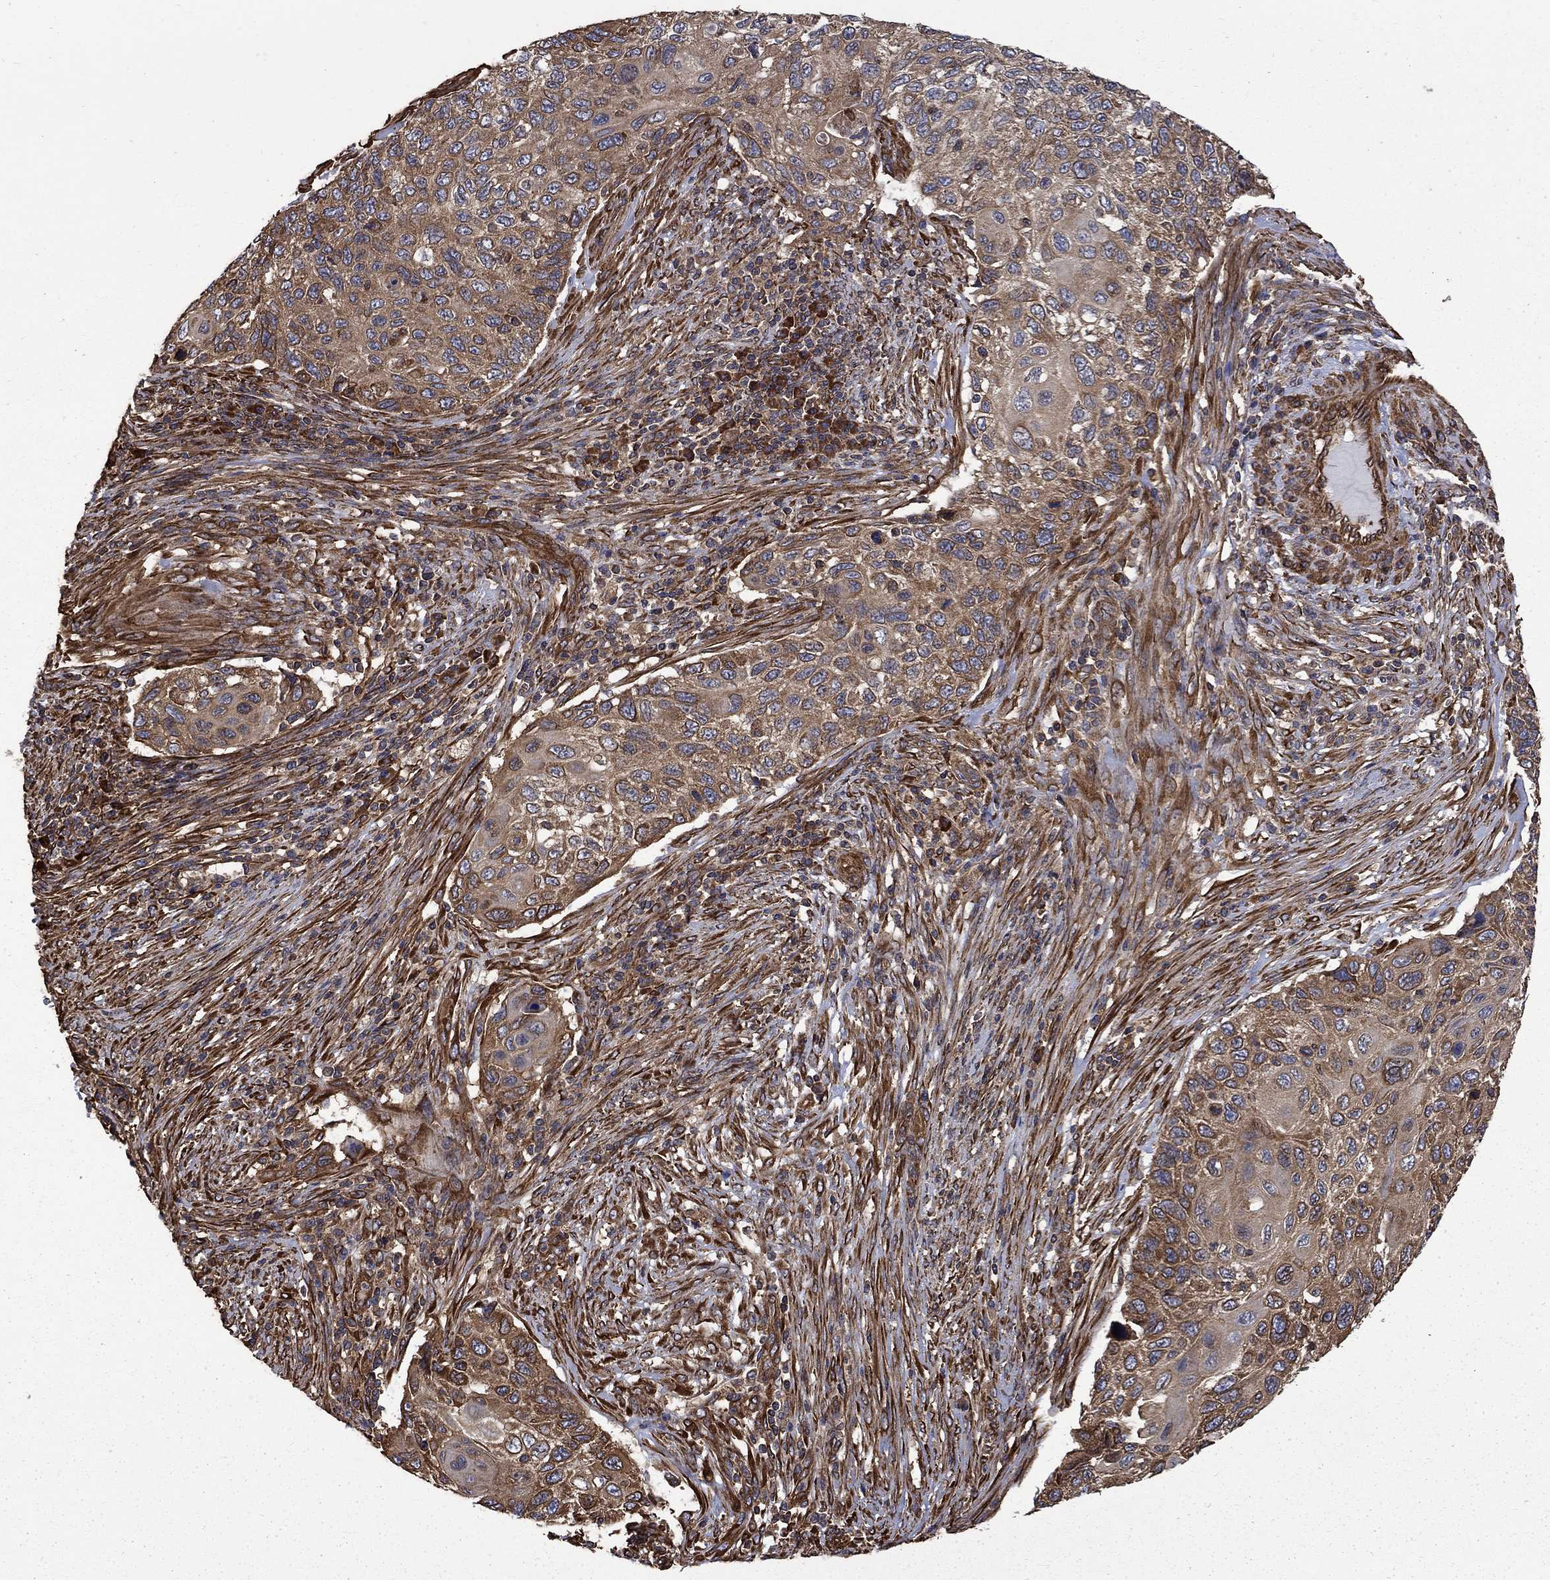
{"staining": {"intensity": "moderate", "quantity": ">75%", "location": "cytoplasmic/membranous"}, "tissue": "cervical cancer", "cell_type": "Tumor cells", "image_type": "cancer", "snomed": [{"axis": "morphology", "description": "Squamous cell carcinoma, NOS"}, {"axis": "topography", "description": "Cervix"}], "caption": "Immunohistochemistry image of human squamous cell carcinoma (cervical) stained for a protein (brown), which shows medium levels of moderate cytoplasmic/membranous staining in approximately >75% of tumor cells.", "gene": "CUTC", "patient": {"sex": "female", "age": 70}}